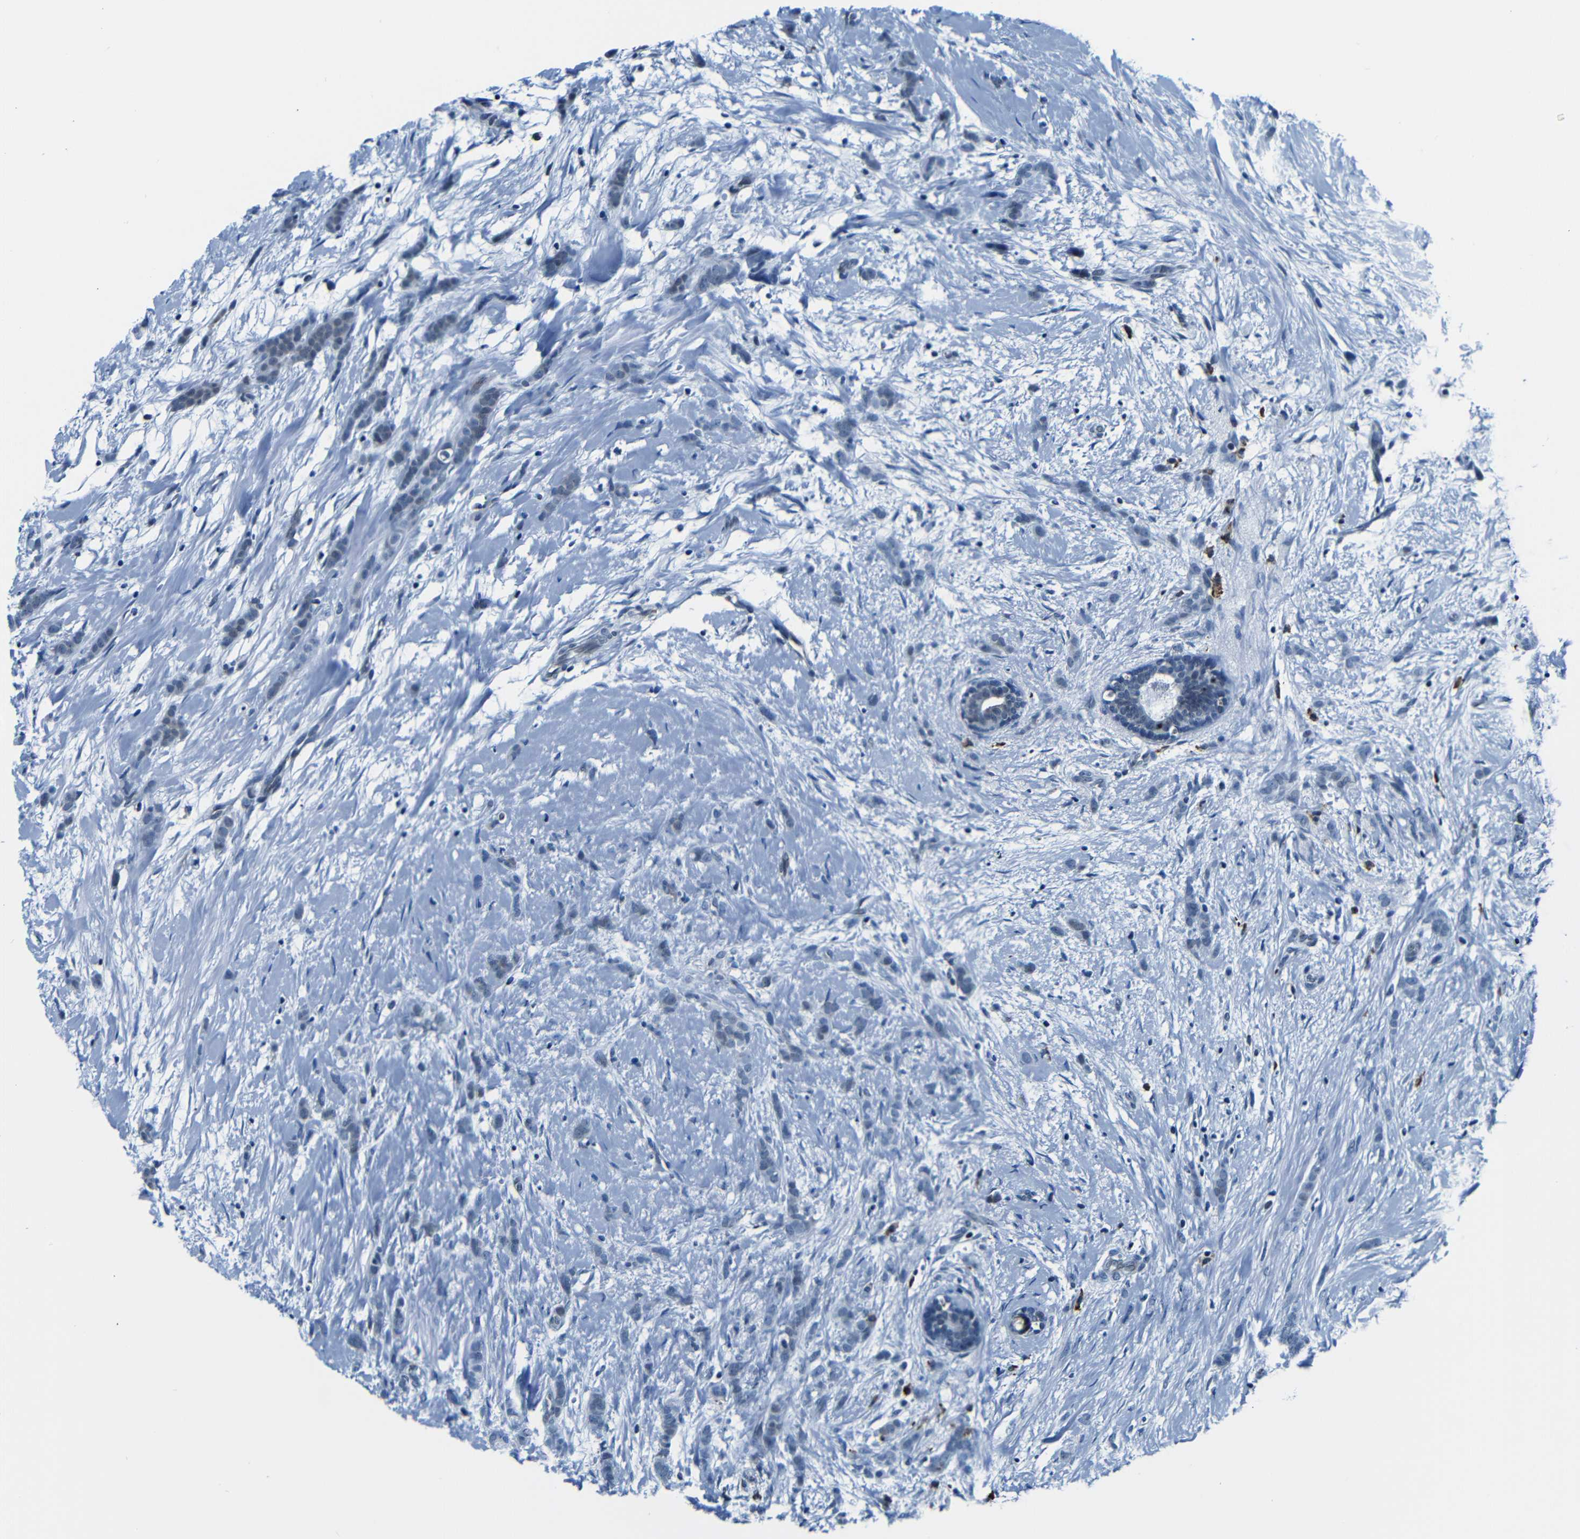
{"staining": {"intensity": "negative", "quantity": "none", "location": "none"}, "tissue": "breast cancer", "cell_type": "Tumor cells", "image_type": "cancer", "snomed": [{"axis": "morphology", "description": "Lobular carcinoma, in situ"}, {"axis": "morphology", "description": "Lobular carcinoma"}, {"axis": "topography", "description": "Breast"}], "caption": "Immunohistochemistry (IHC) image of breast cancer stained for a protein (brown), which demonstrates no expression in tumor cells.", "gene": "NCBP3", "patient": {"sex": "female", "age": 41}}